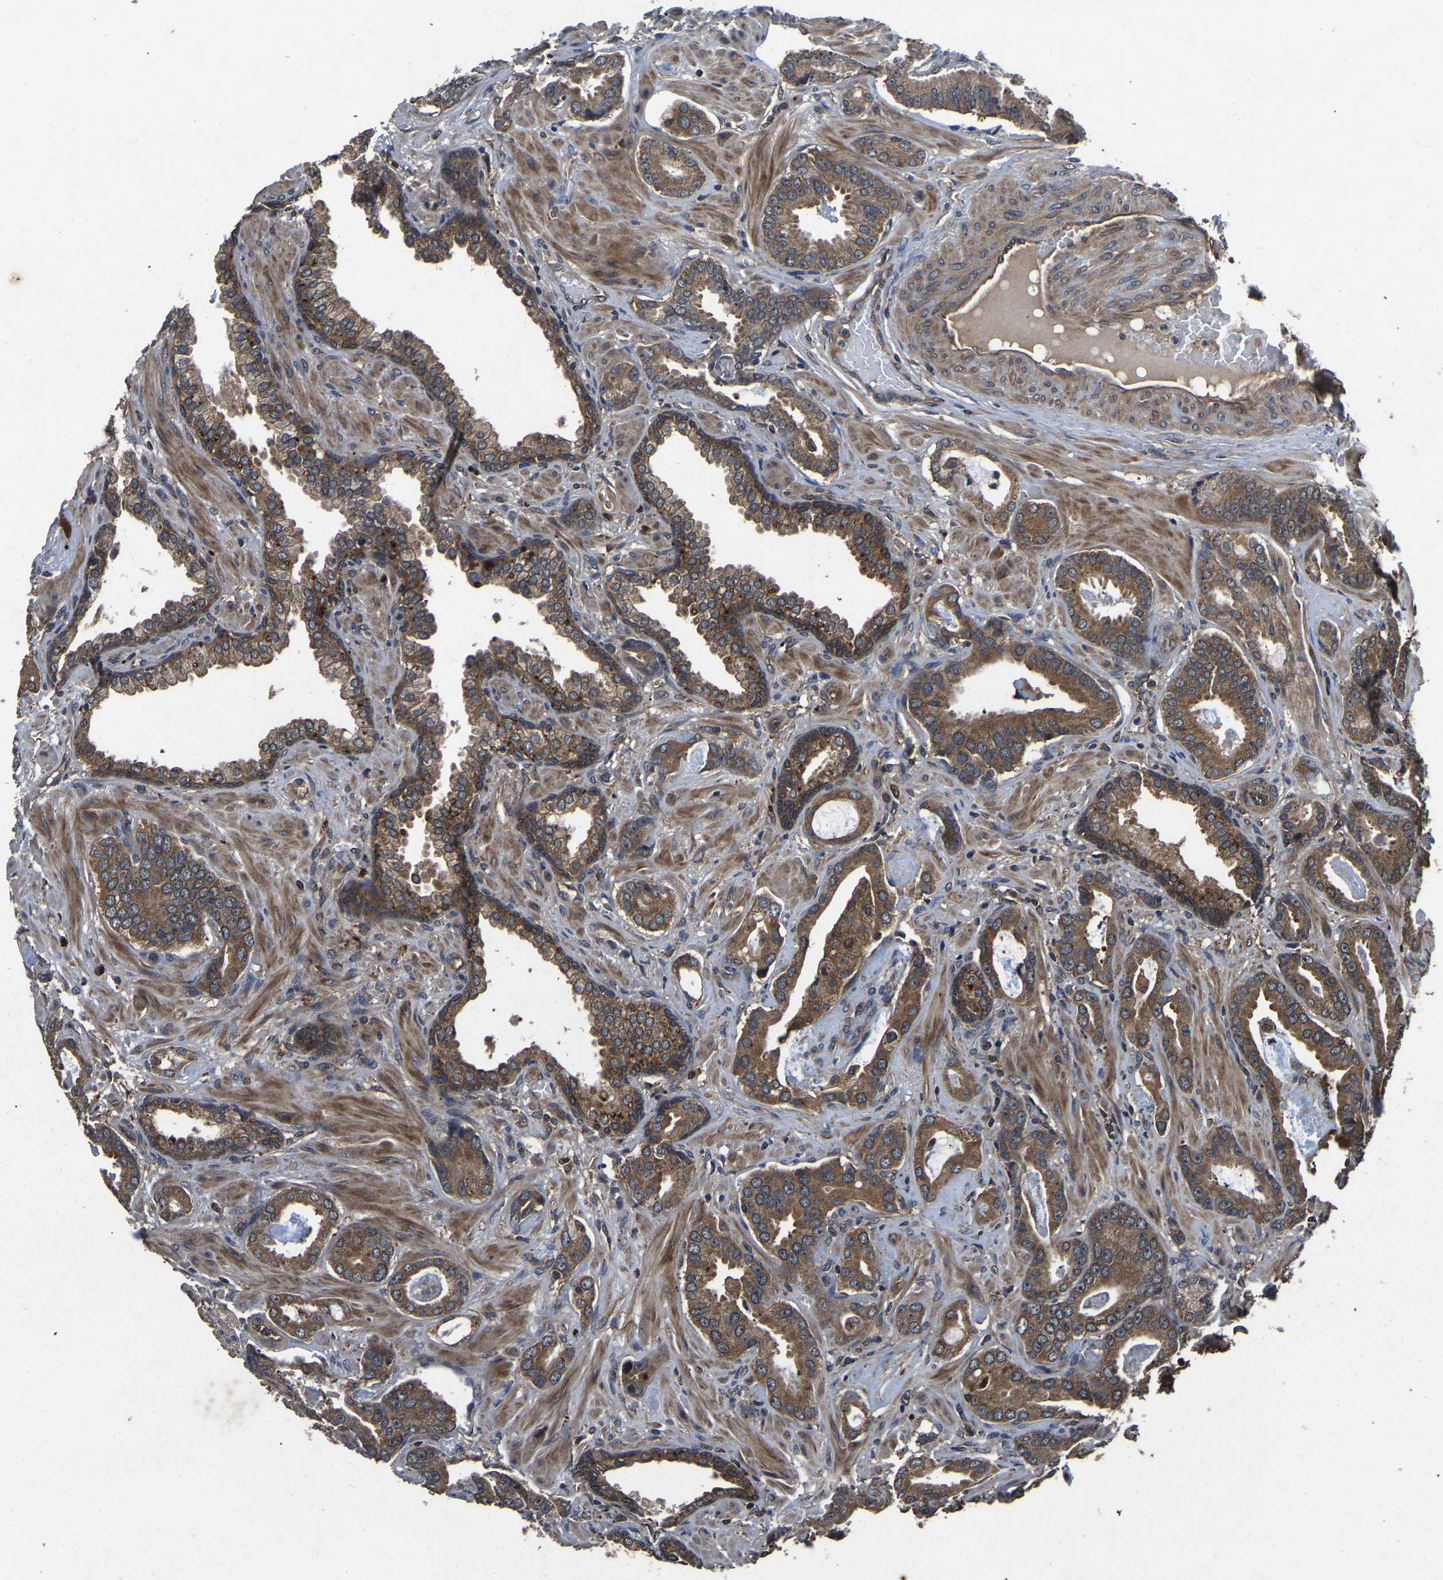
{"staining": {"intensity": "moderate", "quantity": ">75%", "location": "cytoplasmic/membranous"}, "tissue": "prostate cancer", "cell_type": "Tumor cells", "image_type": "cancer", "snomed": [{"axis": "morphology", "description": "Adenocarcinoma, Low grade"}, {"axis": "topography", "description": "Prostate"}], "caption": "Prostate cancer (adenocarcinoma (low-grade)) tissue displays moderate cytoplasmic/membranous staining in approximately >75% of tumor cells", "gene": "CRYZL1", "patient": {"sex": "male", "age": 53}}